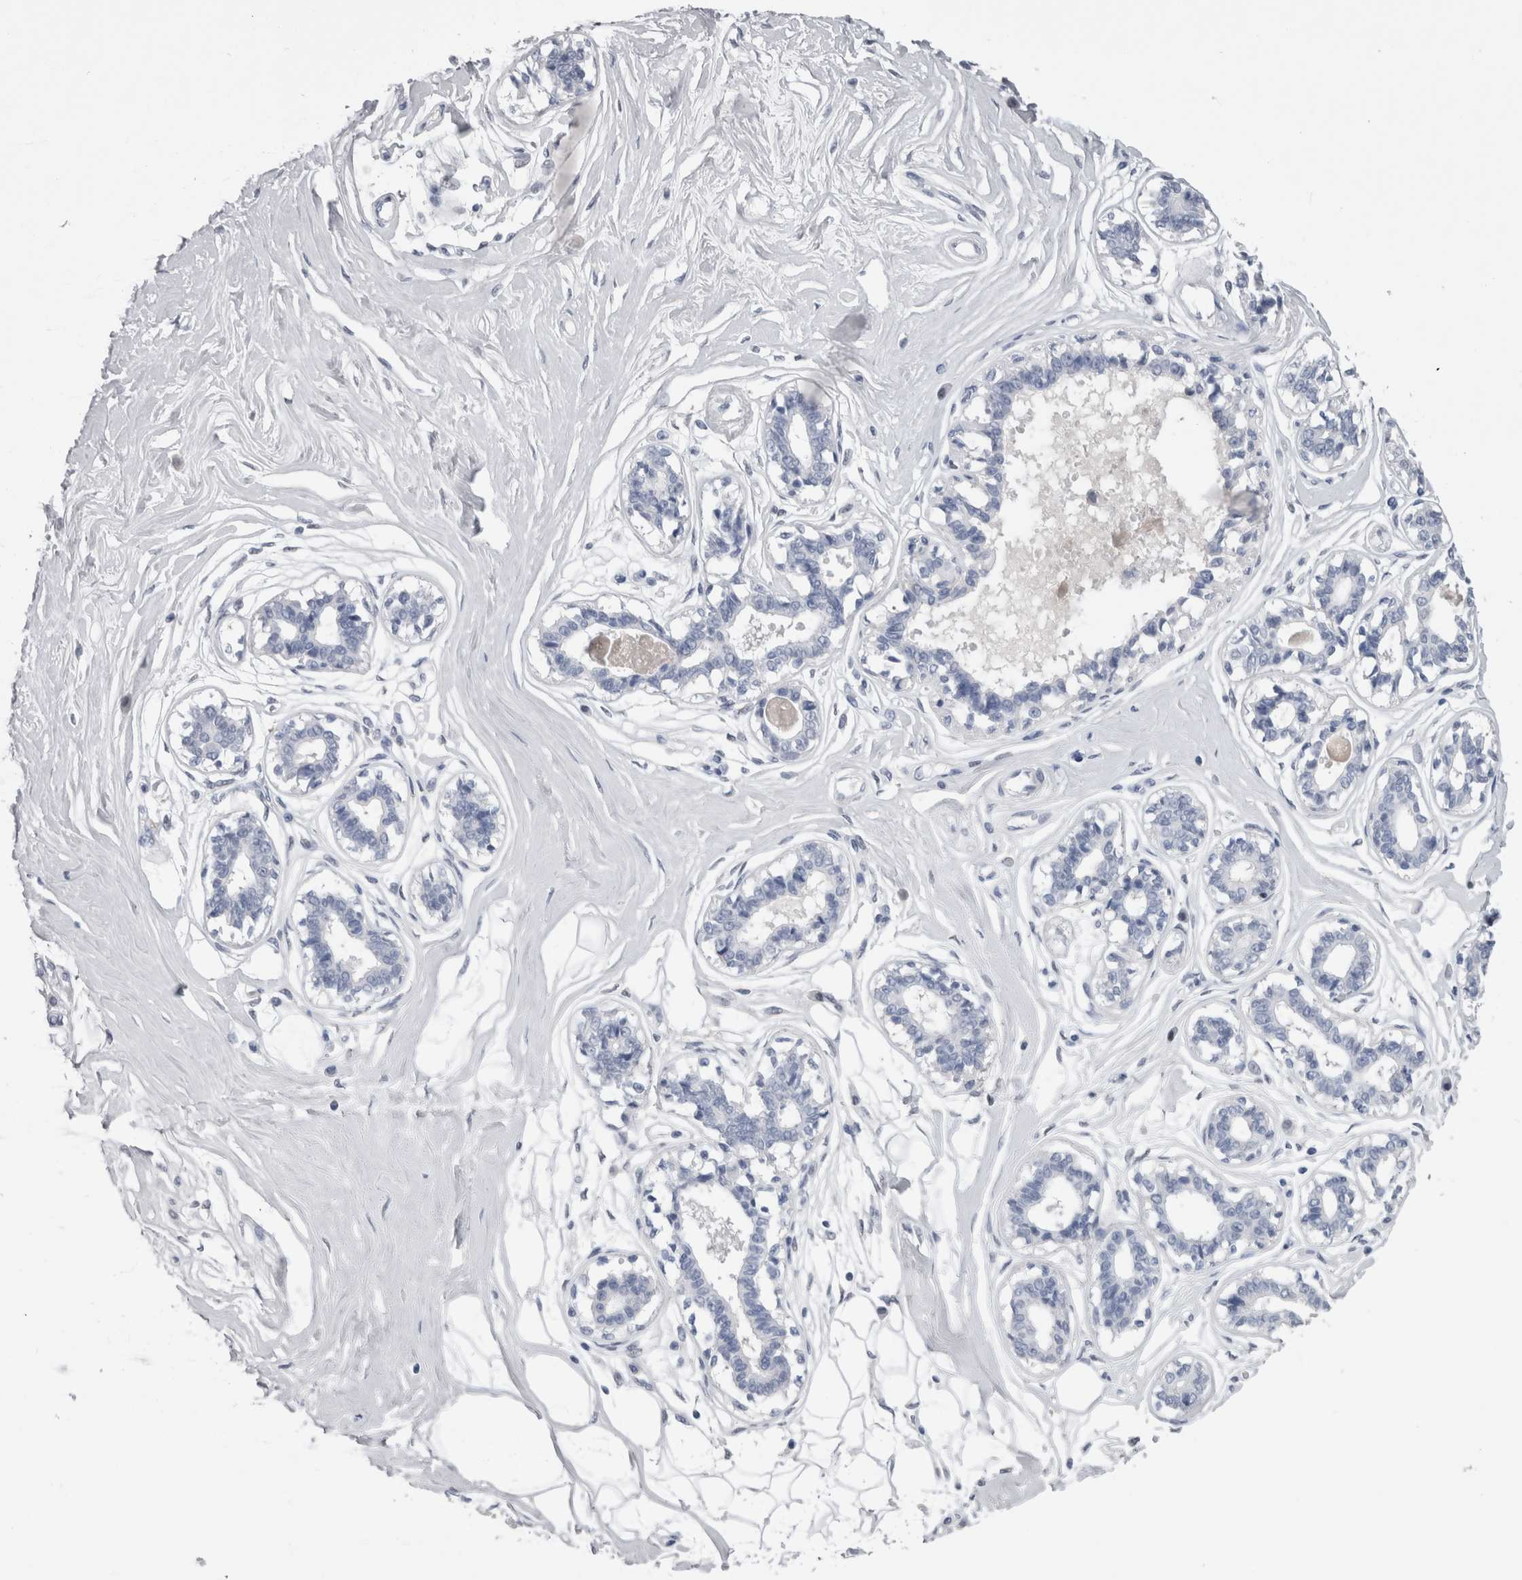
{"staining": {"intensity": "negative", "quantity": "none", "location": "none"}, "tissue": "breast", "cell_type": "Adipocytes", "image_type": "normal", "snomed": [{"axis": "morphology", "description": "Normal tissue, NOS"}, {"axis": "topography", "description": "Breast"}], "caption": "Immunohistochemical staining of benign breast displays no significant expression in adipocytes.", "gene": "CA8", "patient": {"sex": "female", "age": 45}}